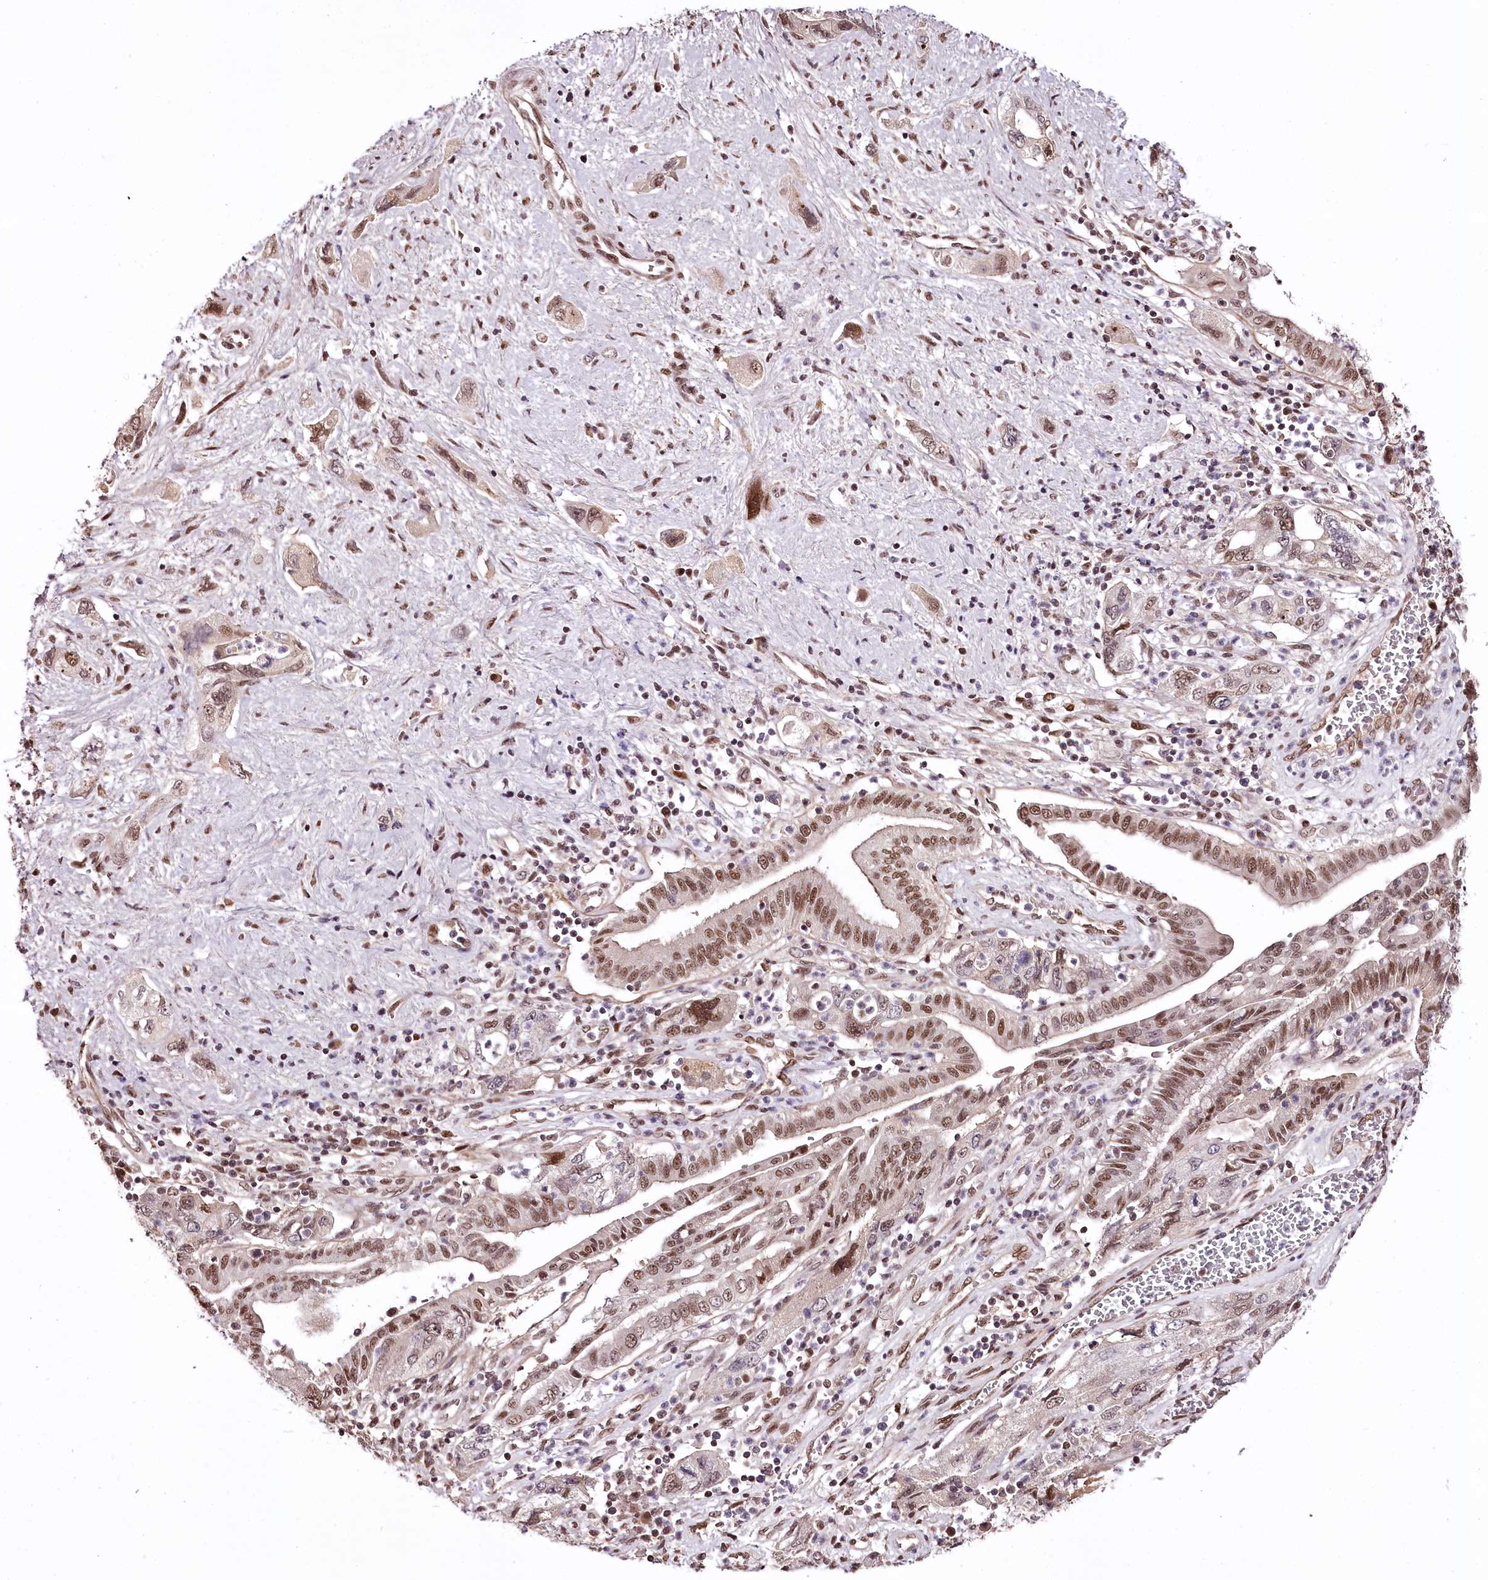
{"staining": {"intensity": "moderate", "quantity": ">75%", "location": "nuclear"}, "tissue": "pancreatic cancer", "cell_type": "Tumor cells", "image_type": "cancer", "snomed": [{"axis": "morphology", "description": "Adenocarcinoma, NOS"}, {"axis": "topography", "description": "Pancreas"}], "caption": "Moderate nuclear positivity is seen in about >75% of tumor cells in adenocarcinoma (pancreatic). (Brightfield microscopy of DAB IHC at high magnification).", "gene": "TTC33", "patient": {"sex": "female", "age": 73}}